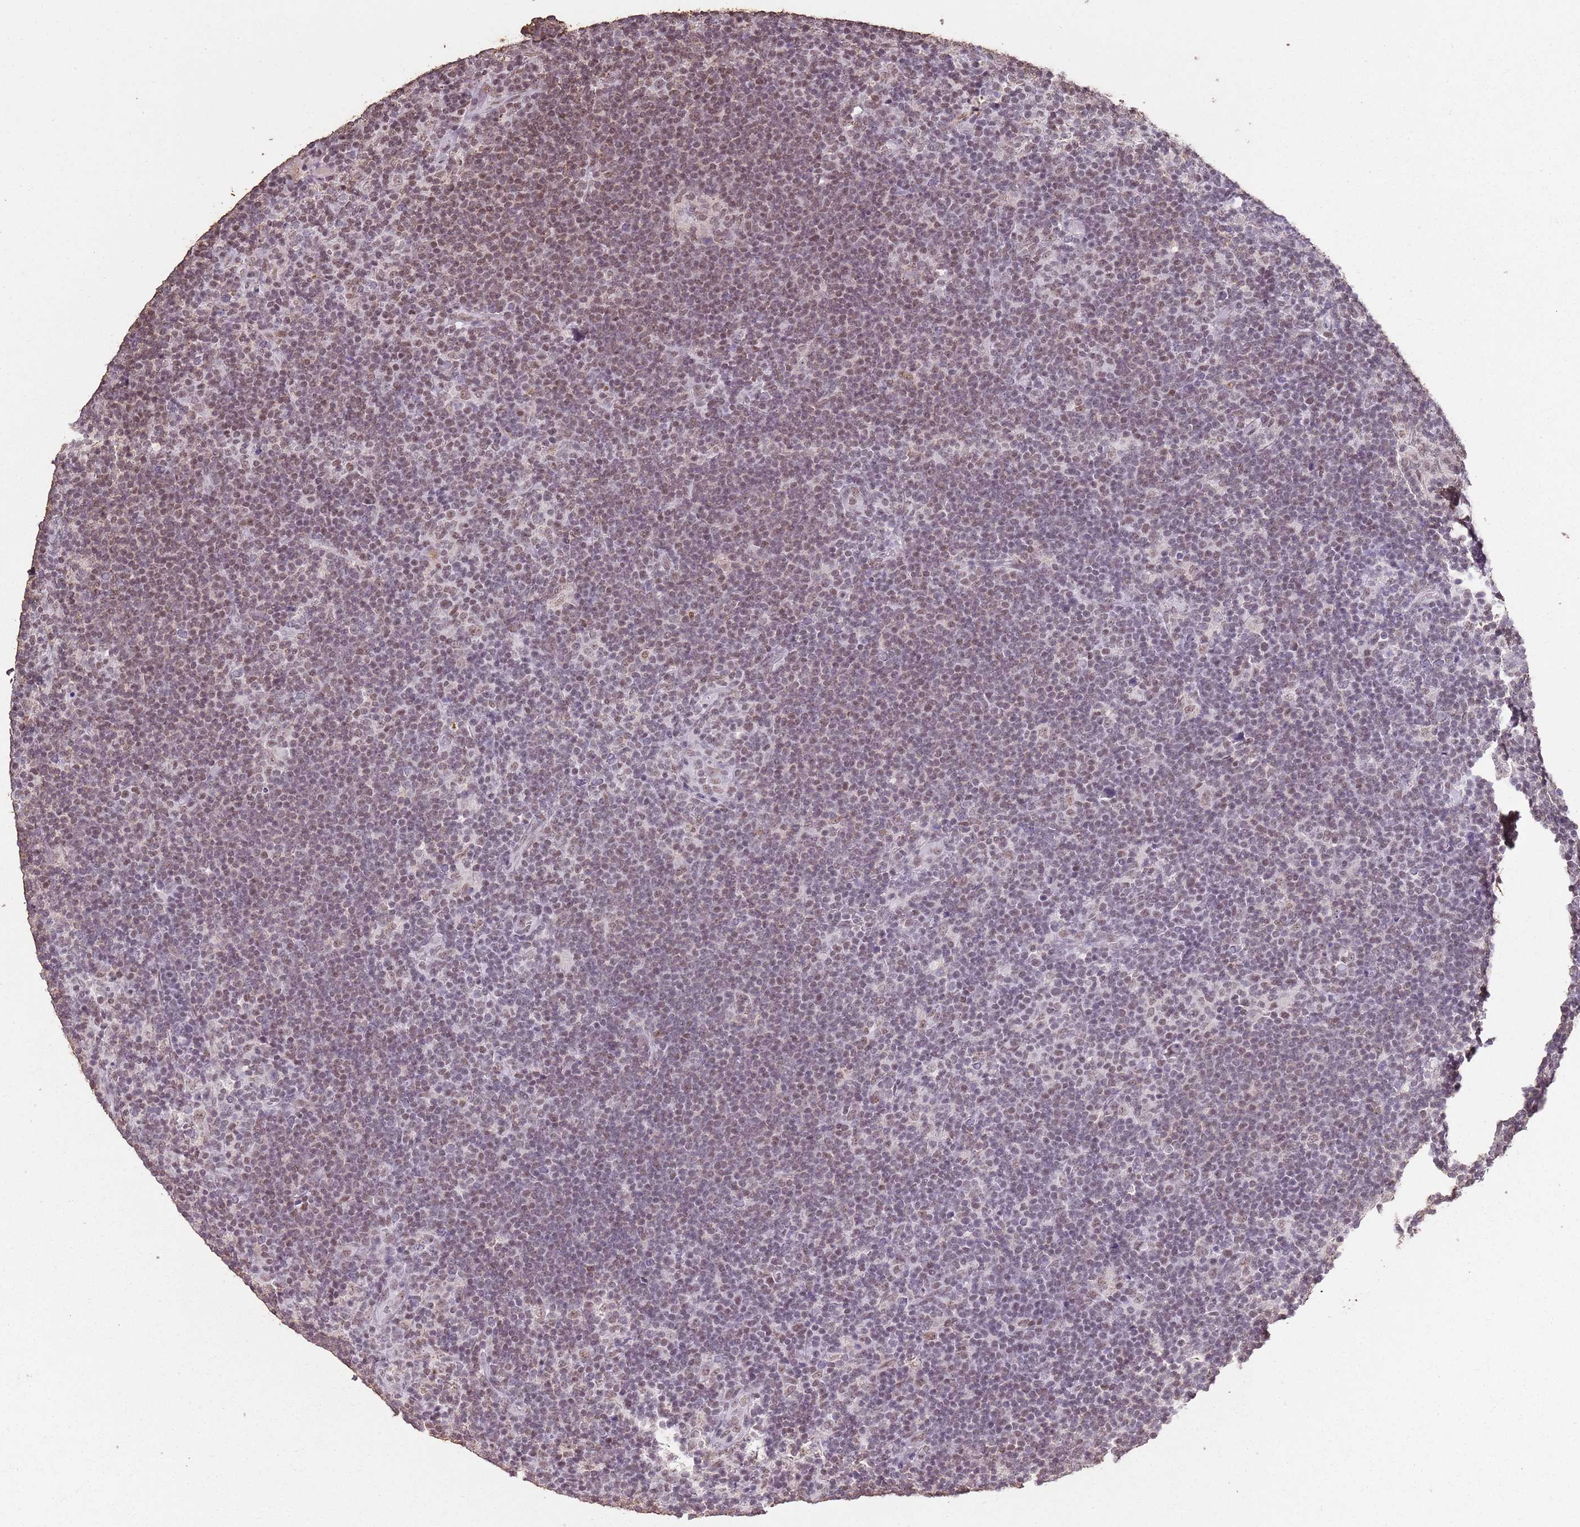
{"staining": {"intensity": "weak", "quantity": "25%-75%", "location": "nuclear"}, "tissue": "lymphoma", "cell_type": "Tumor cells", "image_type": "cancer", "snomed": [{"axis": "morphology", "description": "Hodgkin's disease, NOS"}, {"axis": "topography", "description": "Lymph node"}], "caption": "Human Hodgkin's disease stained for a protein (brown) shows weak nuclear positive expression in about 25%-75% of tumor cells.", "gene": "ARL14EP", "patient": {"sex": "female", "age": 57}}